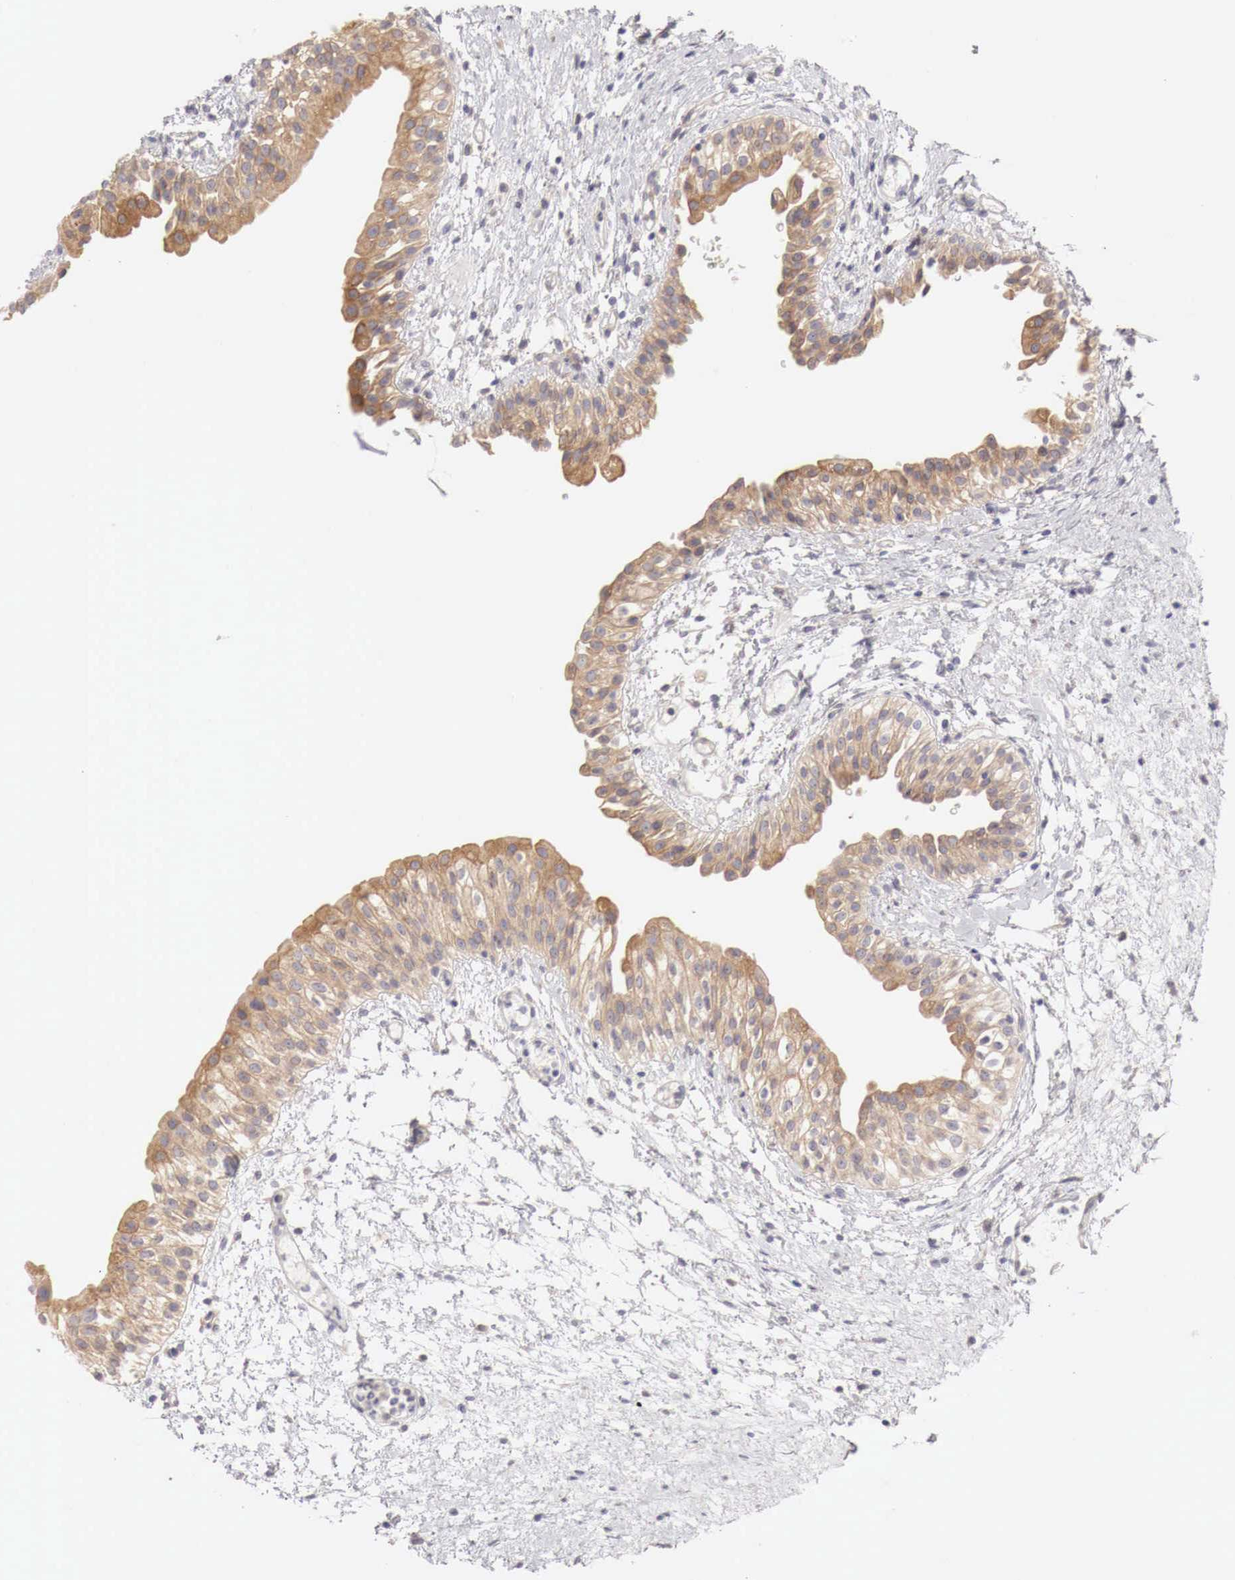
{"staining": {"intensity": "moderate", "quantity": ">75%", "location": "cytoplasmic/membranous"}, "tissue": "urinary bladder", "cell_type": "Urothelial cells", "image_type": "normal", "snomed": [{"axis": "morphology", "description": "Normal tissue, NOS"}, {"axis": "topography", "description": "Urinary bladder"}], "caption": "Immunohistochemistry (DAB) staining of normal urinary bladder demonstrates moderate cytoplasmic/membranous protein positivity in approximately >75% of urothelial cells. The protein is stained brown, and the nuclei are stained in blue (DAB IHC with brightfield microscopy, high magnification).", "gene": "NSDHL", "patient": {"sex": "male", "age": 48}}